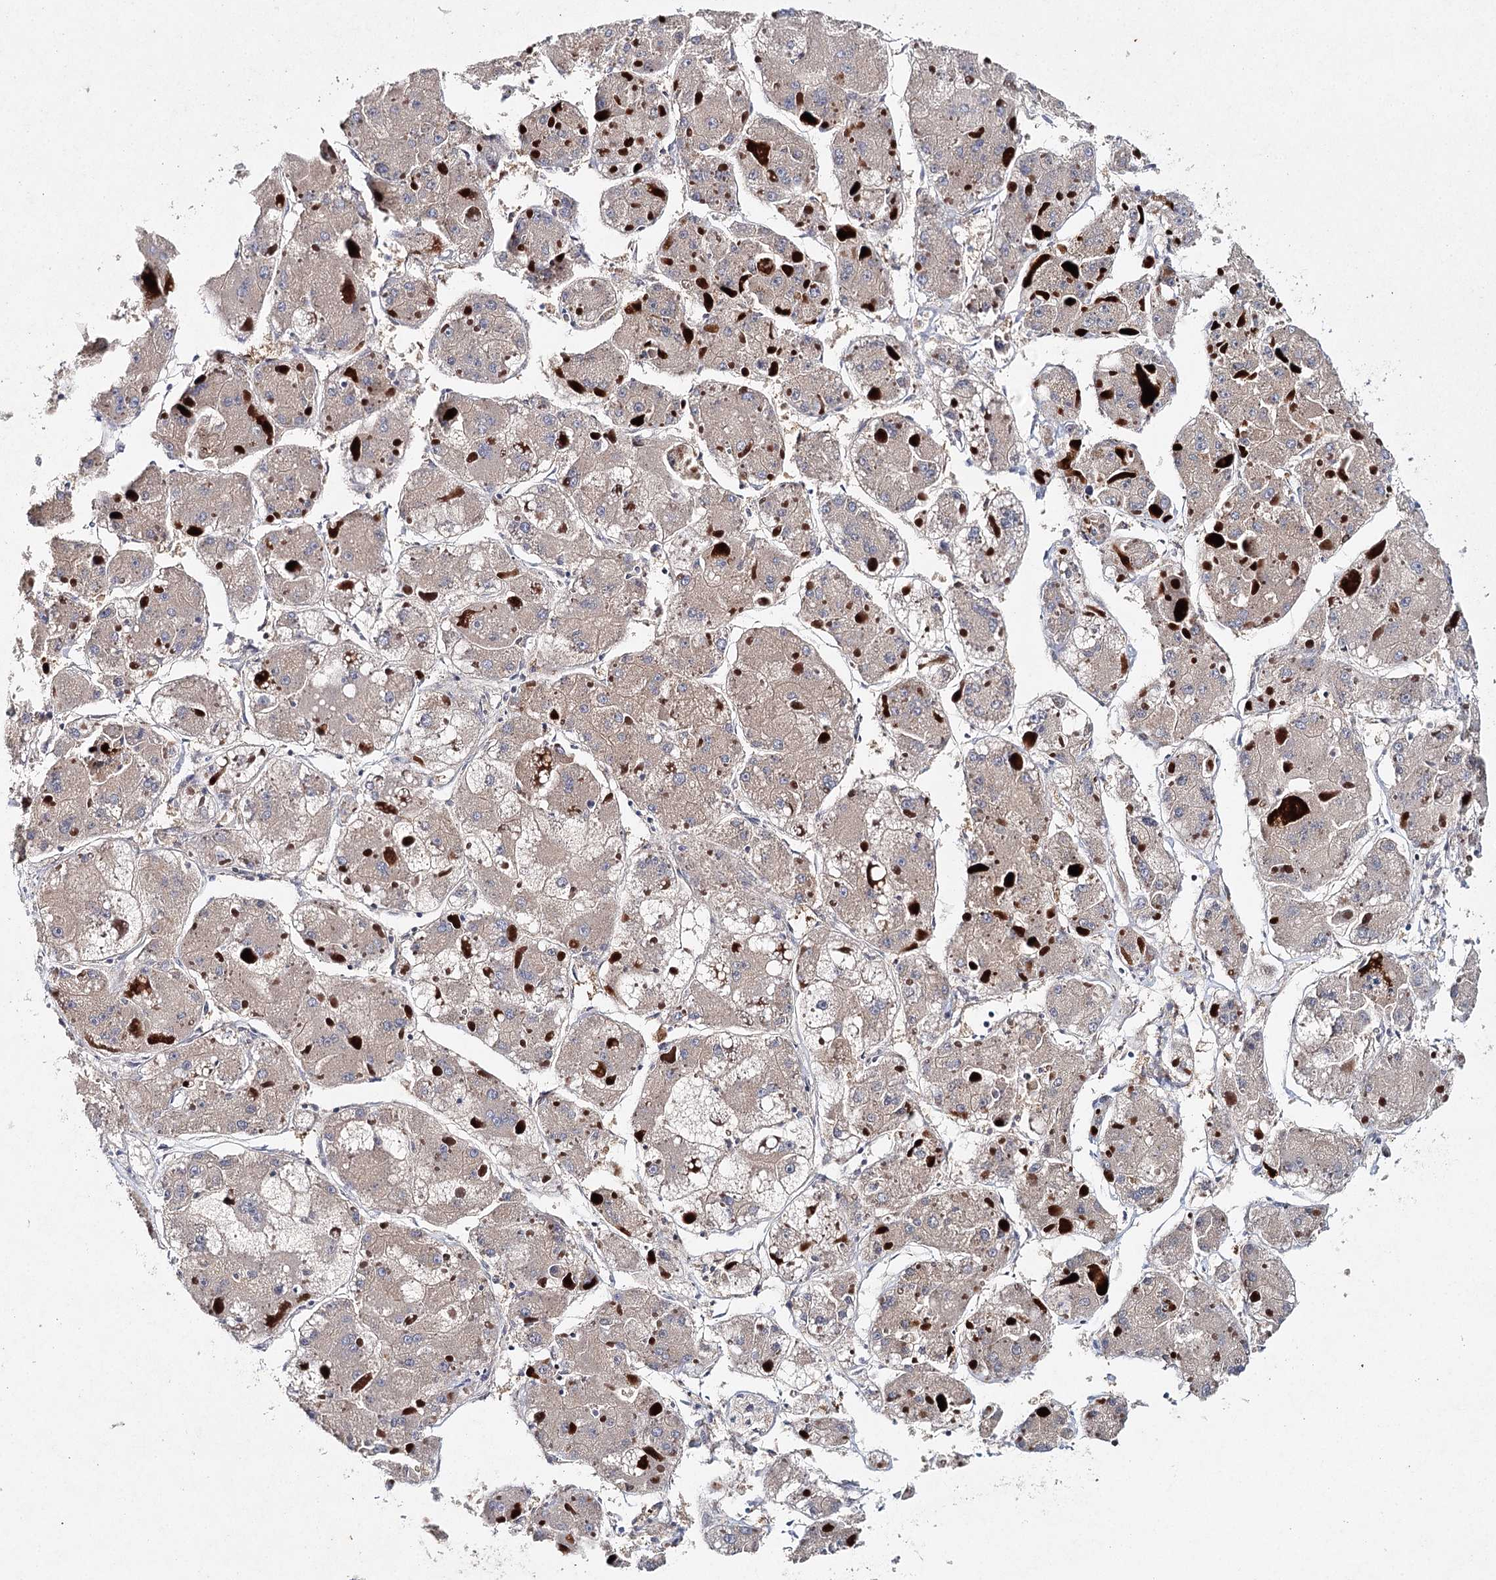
{"staining": {"intensity": "weak", "quantity": ">75%", "location": "cytoplasmic/membranous"}, "tissue": "liver cancer", "cell_type": "Tumor cells", "image_type": "cancer", "snomed": [{"axis": "morphology", "description": "Carcinoma, Hepatocellular, NOS"}, {"axis": "topography", "description": "Liver"}], "caption": "Liver hepatocellular carcinoma was stained to show a protein in brown. There is low levels of weak cytoplasmic/membranous staining in about >75% of tumor cells.", "gene": "SLC41A2", "patient": {"sex": "female", "age": 73}}